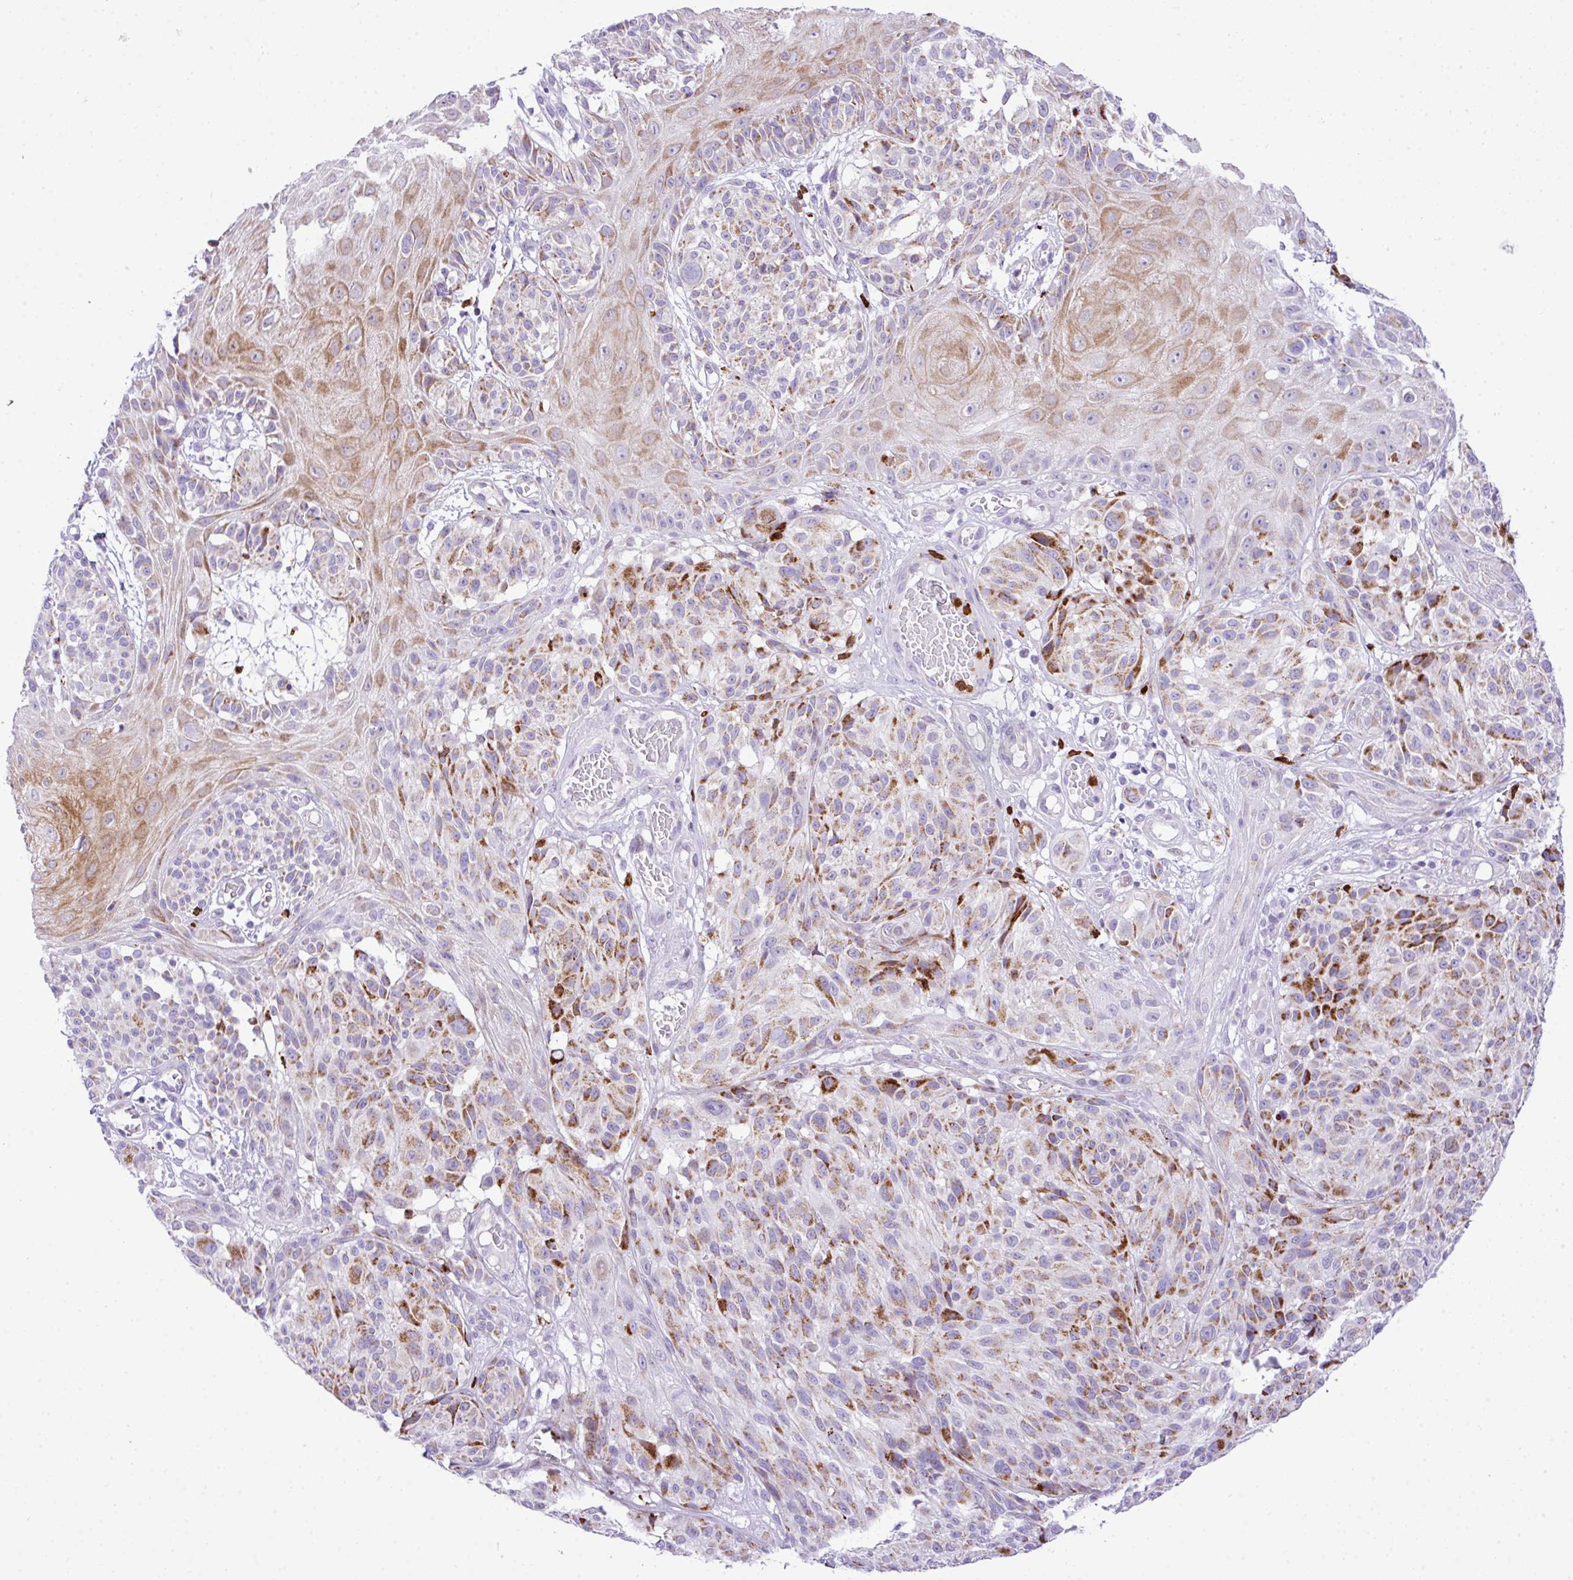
{"staining": {"intensity": "moderate", "quantity": "25%-75%", "location": "cytoplasmic/membranous"}, "tissue": "melanoma", "cell_type": "Tumor cells", "image_type": "cancer", "snomed": [{"axis": "morphology", "description": "Malignant melanoma, NOS"}, {"axis": "topography", "description": "Skin"}], "caption": "Brown immunohistochemical staining in malignant melanoma reveals moderate cytoplasmic/membranous staining in approximately 25%-75% of tumor cells.", "gene": "RCAN2", "patient": {"sex": "male", "age": 83}}